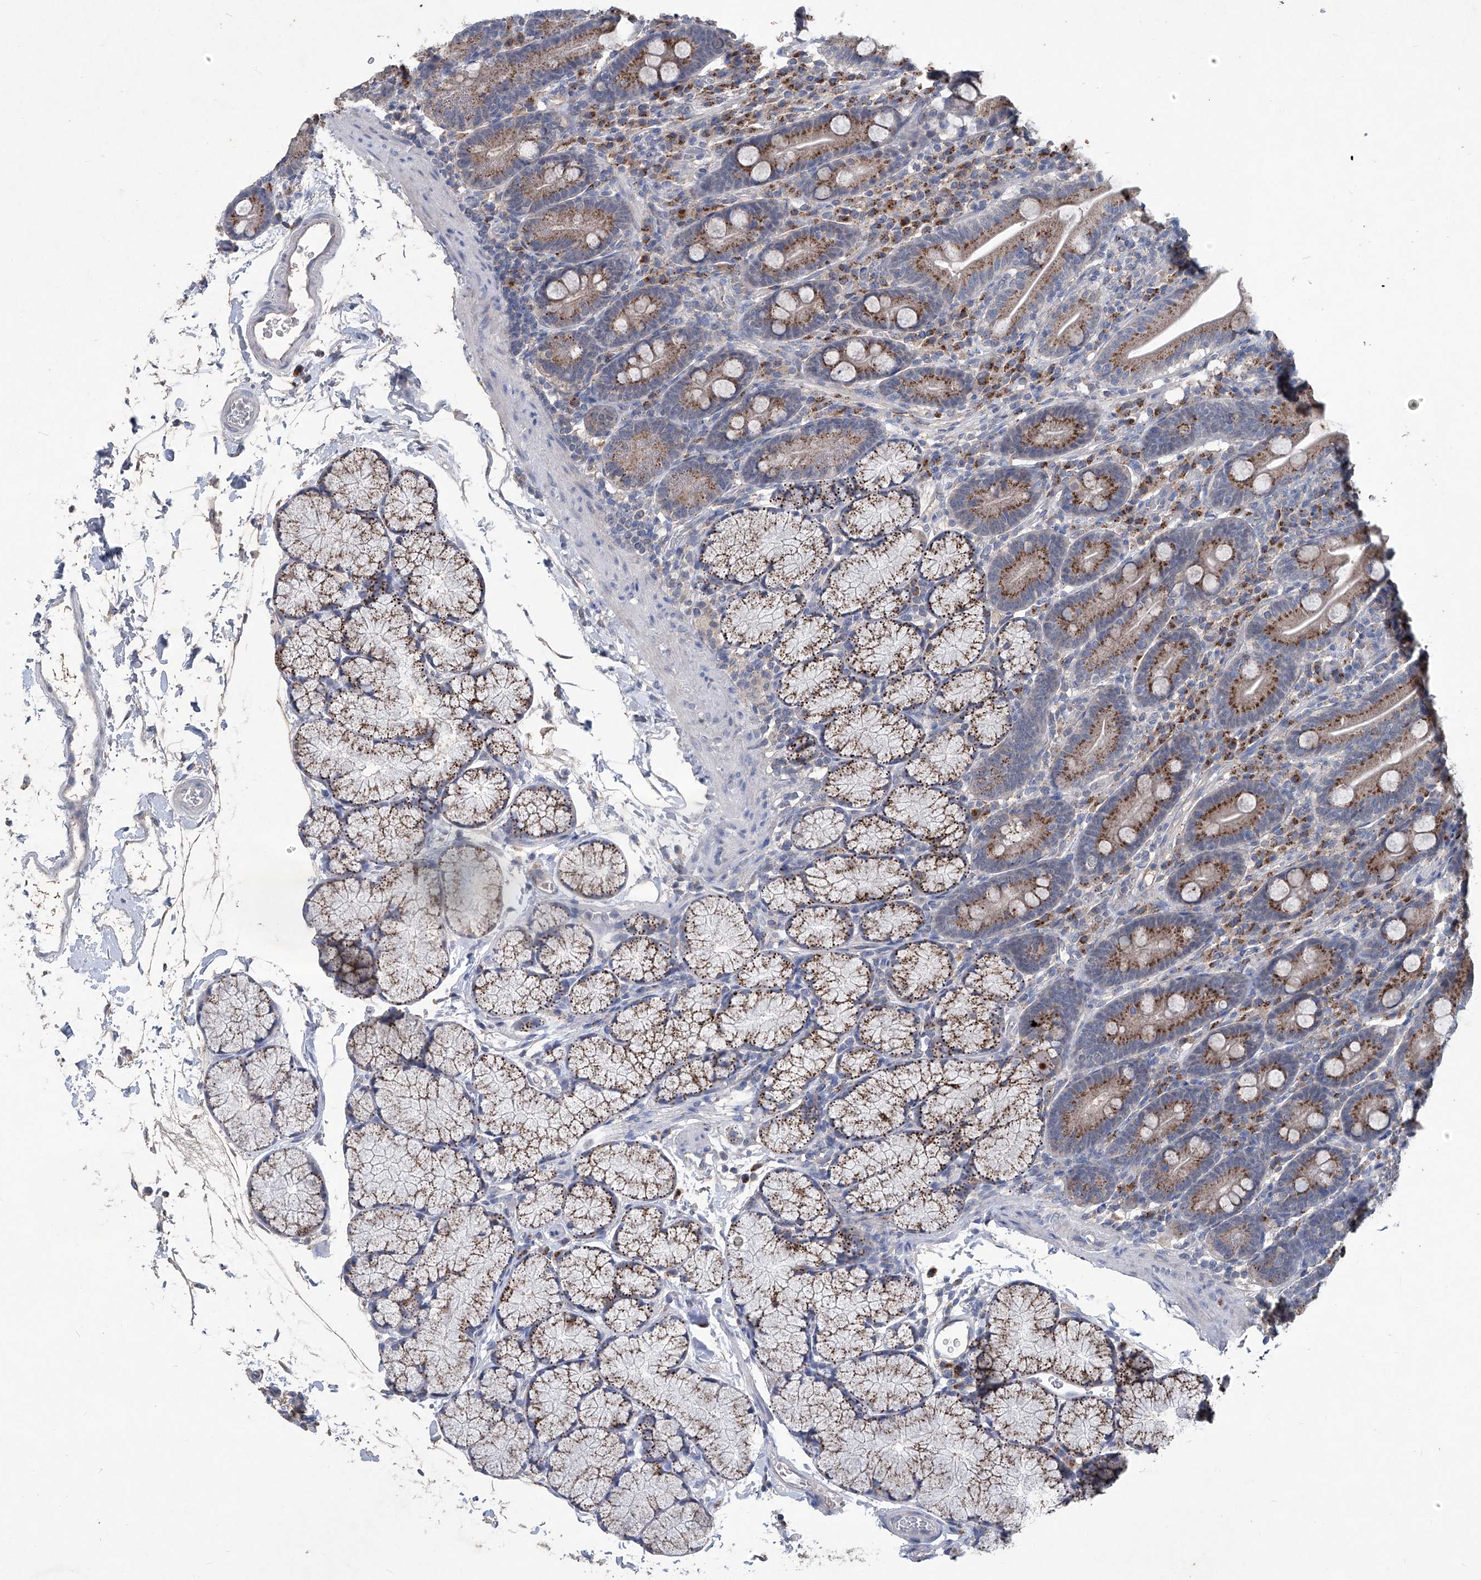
{"staining": {"intensity": "strong", "quantity": ">75%", "location": "cytoplasmic/membranous"}, "tissue": "duodenum", "cell_type": "Glandular cells", "image_type": "normal", "snomed": [{"axis": "morphology", "description": "Normal tissue, NOS"}, {"axis": "topography", "description": "Duodenum"}], "caption": "Approximately >75% of glandular cells in benign duodenum demonstrate strong cytoplasmic/membranous protein expression as visualized by brown immunohistochemical staining.", "gene": "PCSK5", "patient": {"sex": "male", "age": 35}}